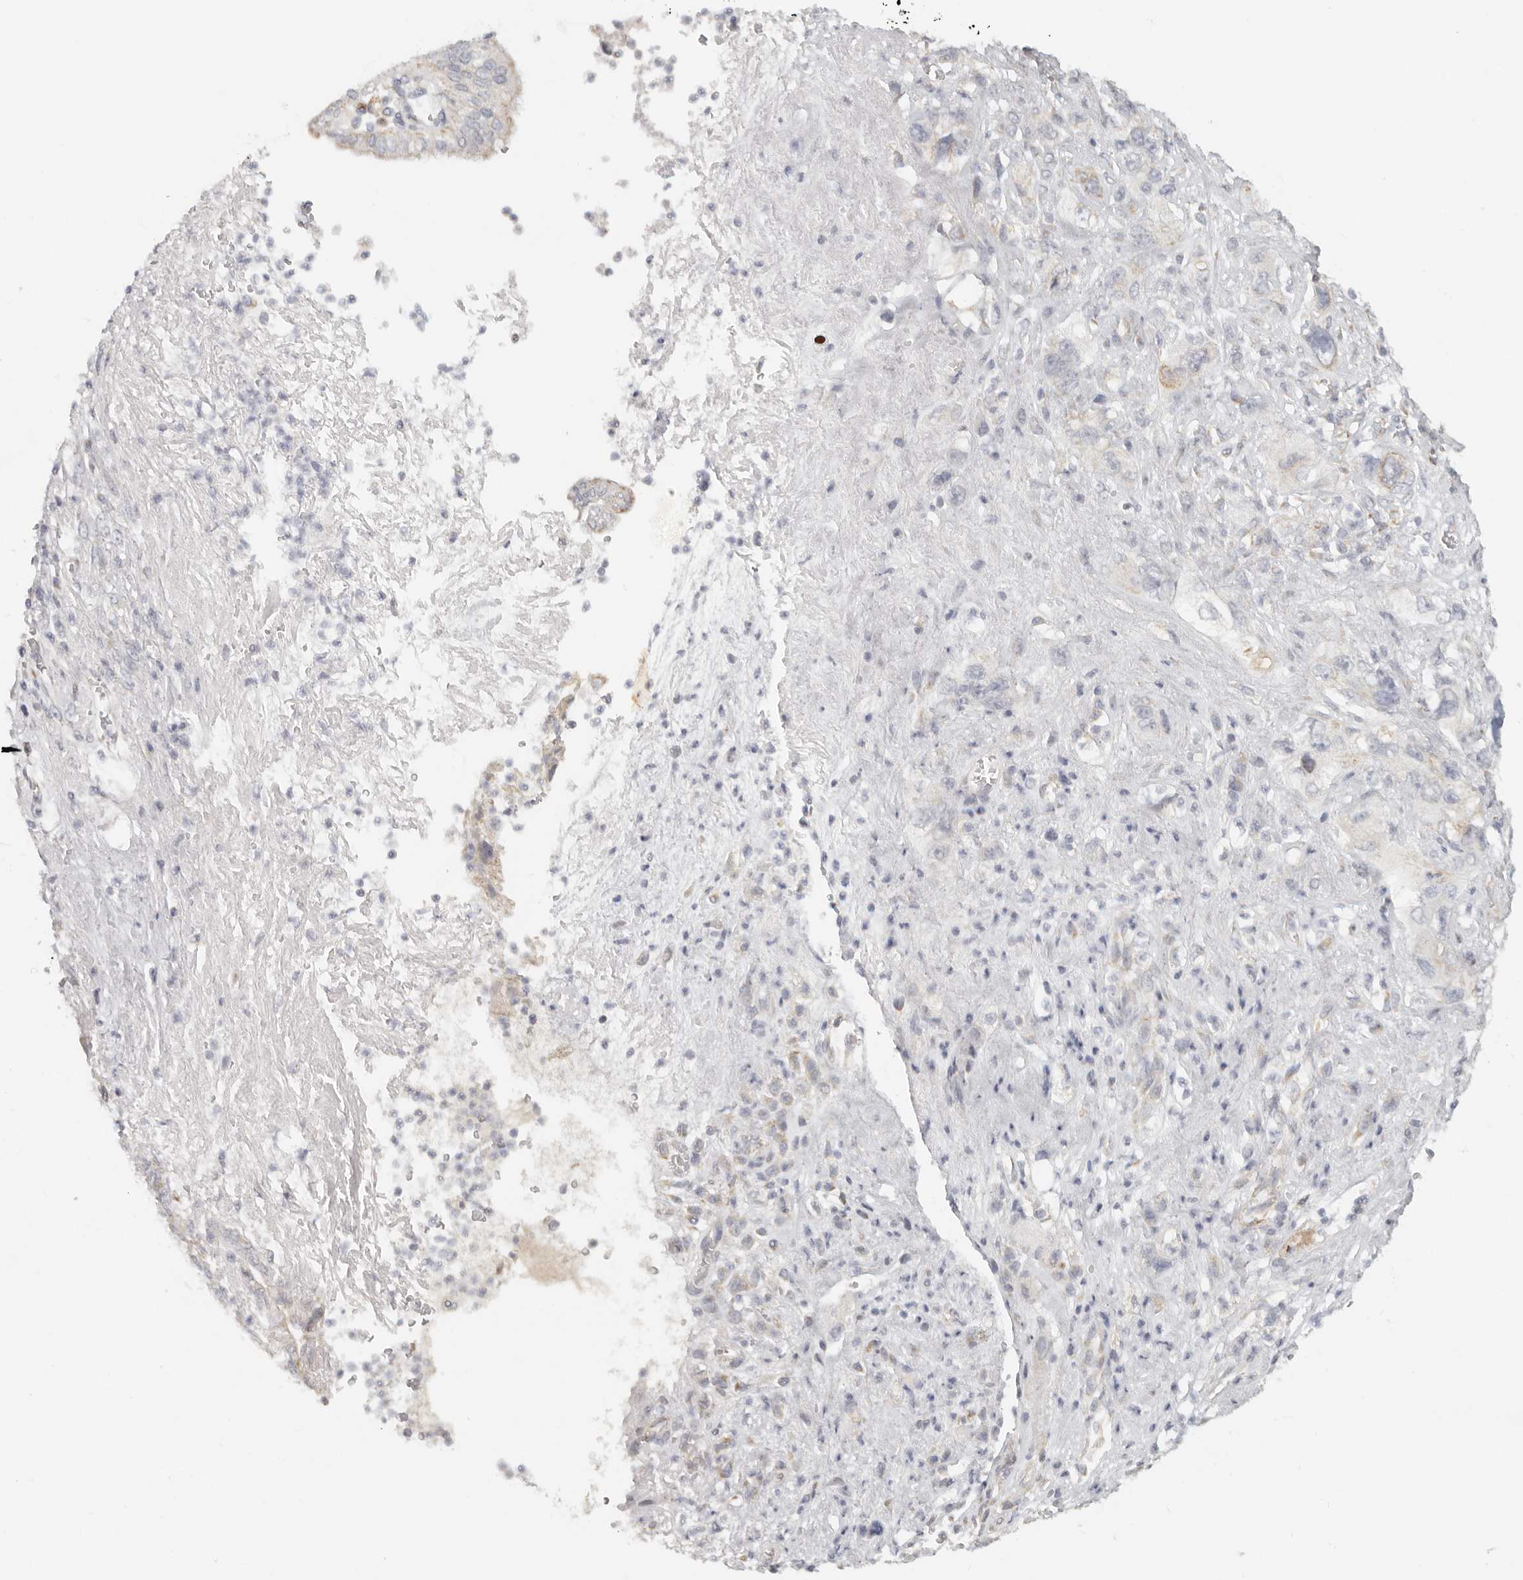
{"staining": {"intensity": "moderate", "quantity": "<25%", "location": "cytoplasmic/membranous"}, "tissue": "pancreatic cancer", "cell_type": "Tumor cells", "image_type": "cancer", "snomed": [{"axis": "morphology", "description": "Adenocarcinoma, NOS"}, {"axis": "topography", "description": "Pancreas"}], "caption": "The immunohistochemical stain shows moderate cytoplasmic/membranous staining in tumor cells of pancreatic cancer tissue.", "gene": "KDF1", "patient": {"sex": "female", "age": 73}}